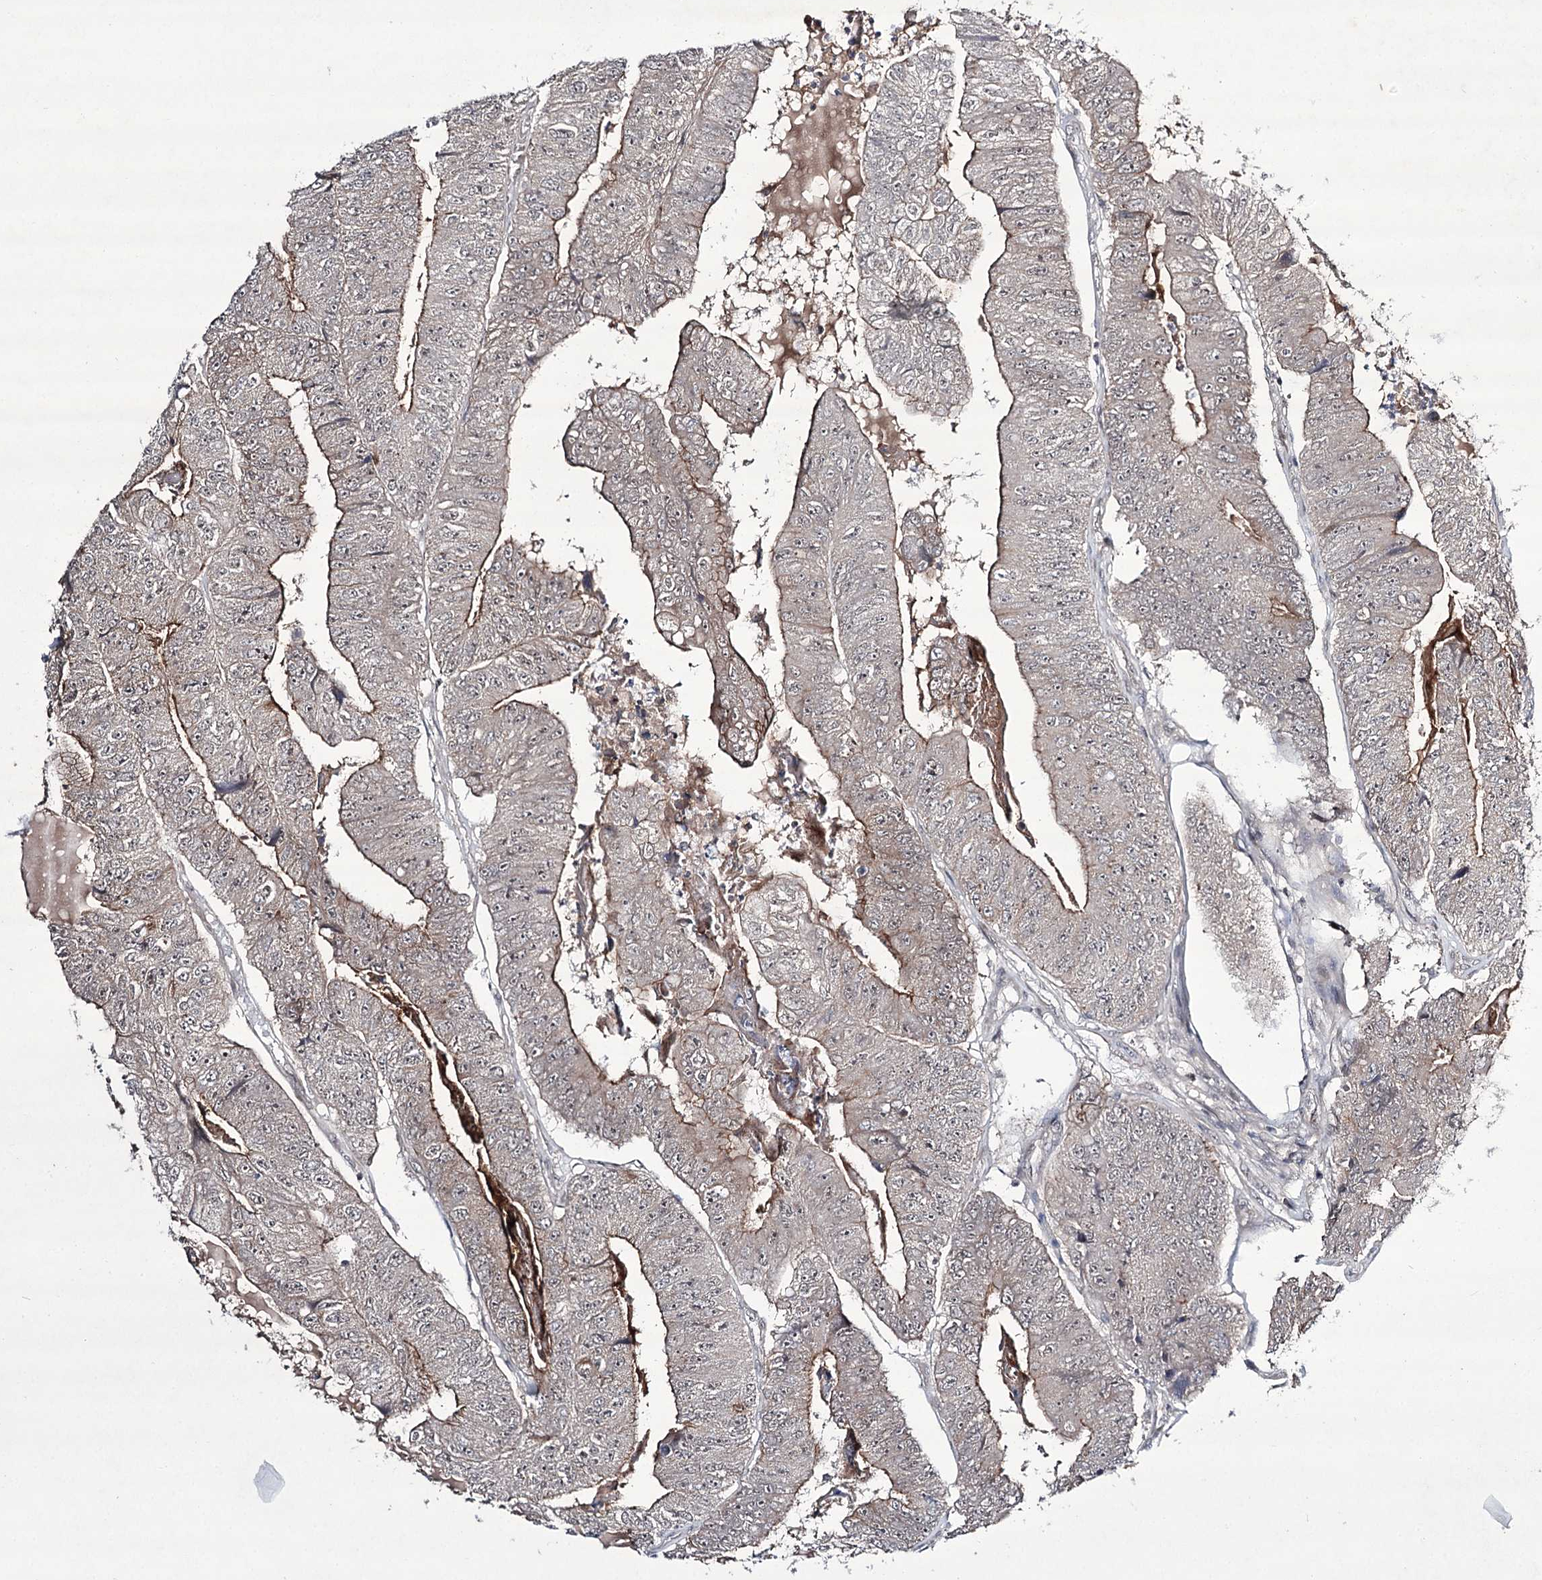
{"staining": {"intensity": "moderate", "quantity": "25%-75%", "location": "cytoplasmic/membranous"}, "tissue": "colorectal cancer", "cell_type": "Tumor cells", "image_type": "cancer", "snomed": [{"axis": "morphology", "description": "Adenocarcinoma, NOS"}, {"axis": "topography", "description": "Colon"}], "caption": "High-power microscopy captured an immunohistochemistry (IHC) histopathology image of adenocarcinoma (colorectal), revealing moderate cytoplasmic/membranous staining in approximately 25%-75% of tumor cells.", "gene": "HOXC11", "patient": {"sex": "female", "age": 67}}